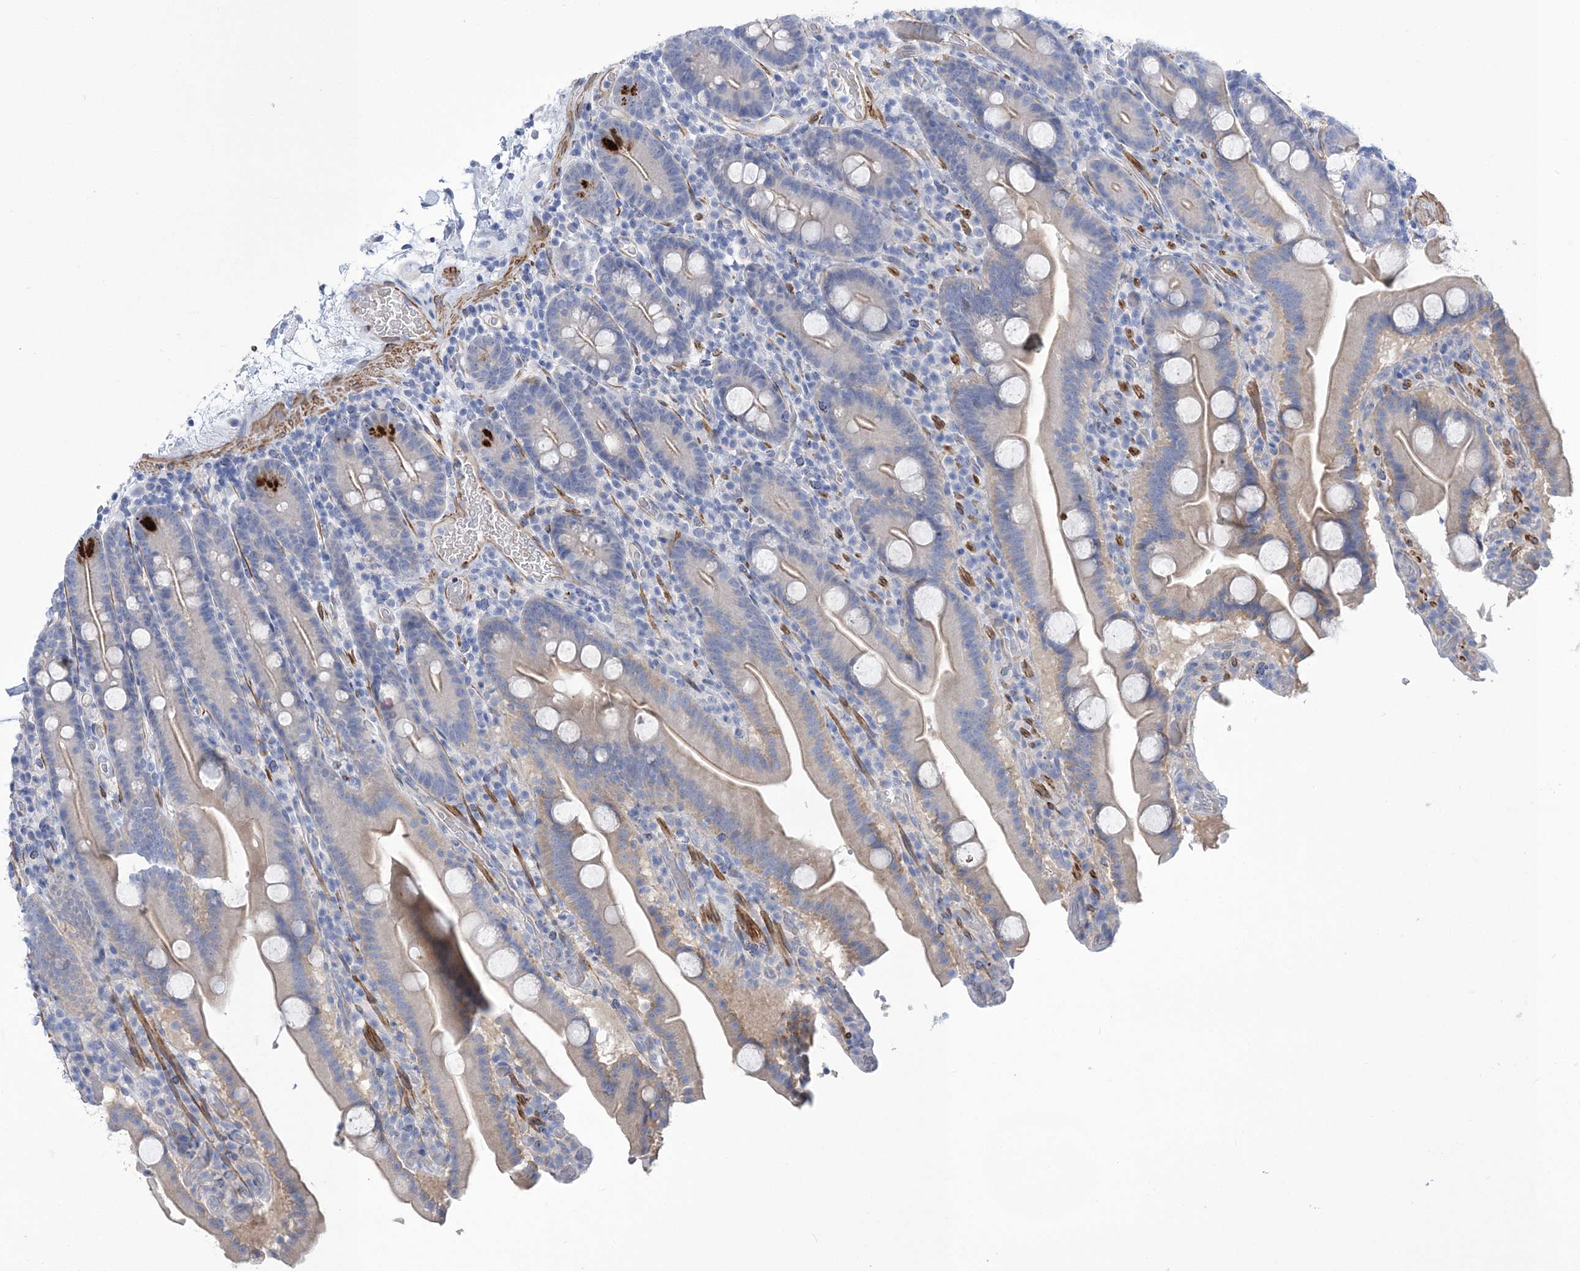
{"staining": {"intensity": "strong", "quantity": "<25%", "location": "cytoplasmic/membranous"}, "tissue": "duodenum", "cell_type": "Glandular cells", "image_type": "normal", "snomed": [{"axis": "morphology", "description": "Normal tissue, NOS"}, {"axis": "topography", "description": "Duodenum"}], "caption": "IHC of benign duodenum shows medium levels of strong cytoplasmic/membranous positivity in about <25% of glandular cells.", "gene": "WDR74", "patient": {"sex": "male", "age": 55}}